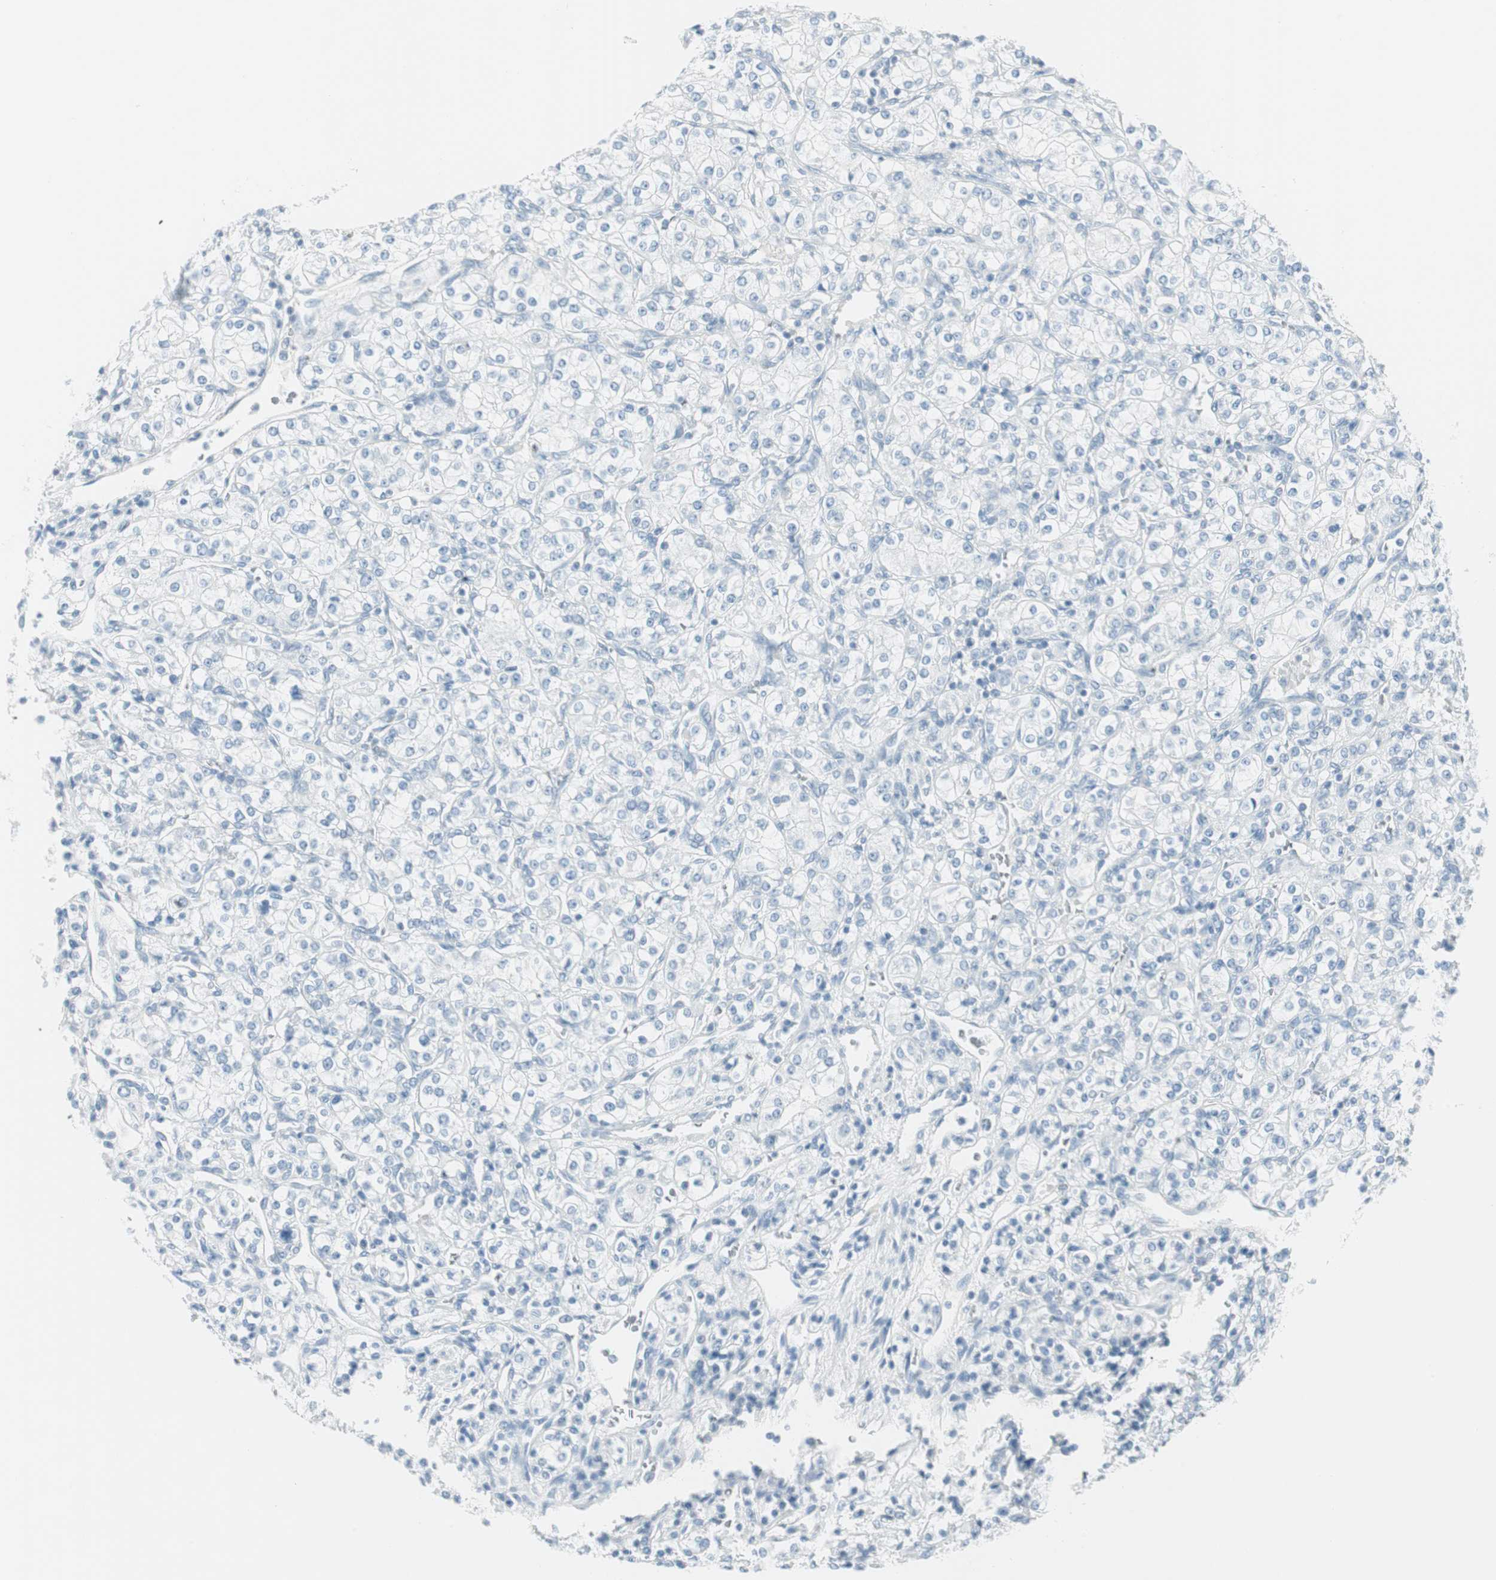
{"staining": {"intensity": "negative", "quantity": "none", "location": "none"}, "tissue": "renal cancer", "cell_type": "Tumor cells", "image_type": "cancer", "snomed": [{"axis": "morphology", "description": "Adenocarcinoma, NOS"}, {"axis": "topography", "description": "Kidney"}], "caption": "Renal cancer (adenocarcinoma) stained for a protein using immunohistochemistry (IHC) reveals no expression tumor cells.", "gene": "ITLN2", "patient": {"sex": "male", "age": 77}}